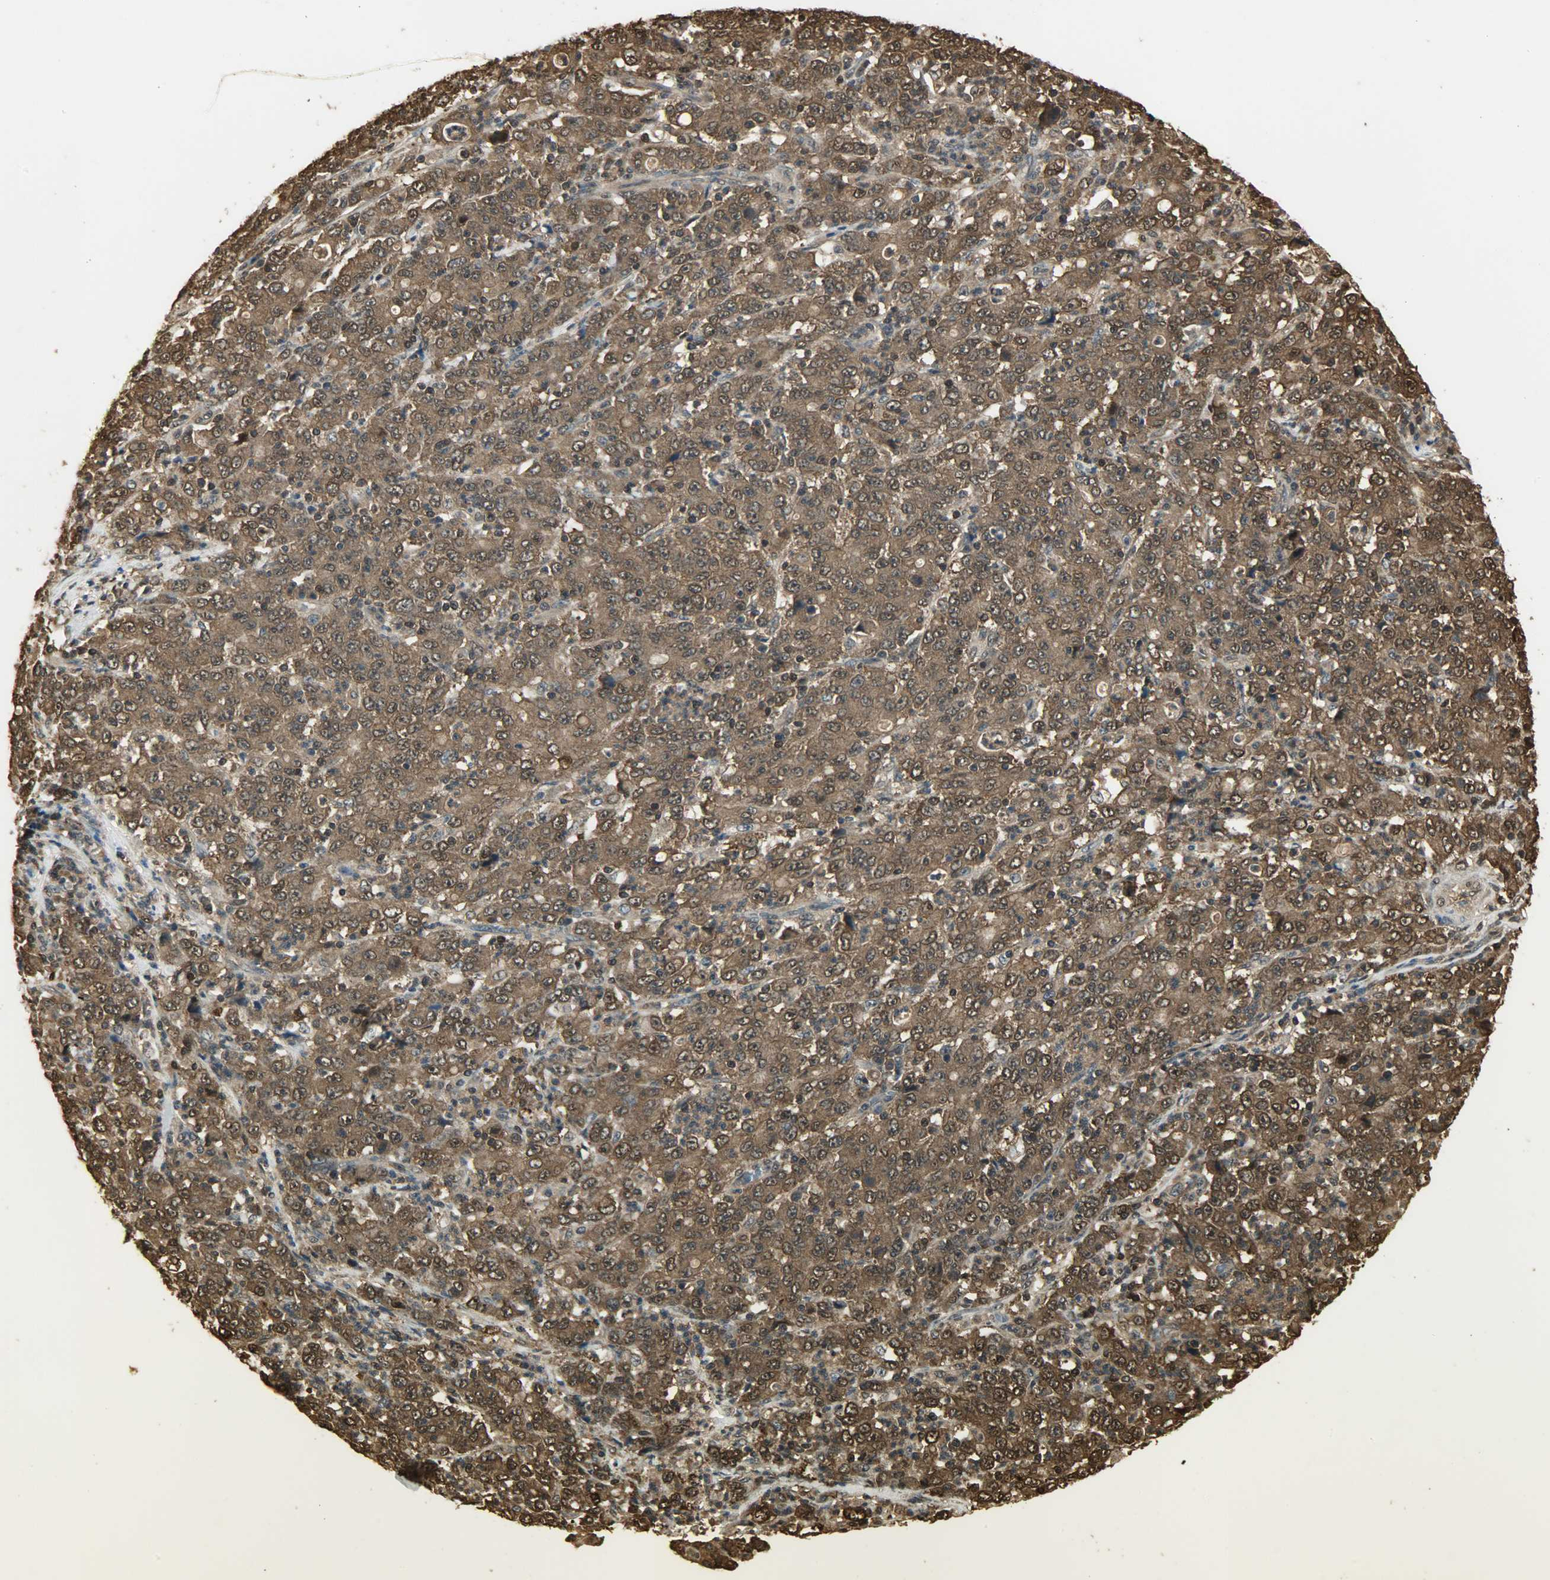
{"staining": {"intensity": "strong", "quantity": ">75%", "location": "cytoplasmic/membranous,nuclear"}, "tissue": "stomach cancer", "cell_type": "Tumor cells", "image_type": "cancer", "snomed": [{"axis": "morphology", "description": "Adenocarcinoma, NOS"}, {"axis": "topography", "description": "Stomach, lower"}], "caption": "Immunohistochemical staining of human stomach cancer (adenocarcinoma) exhibits strong cytoplasmic/membranous and nuclear protein staining in about >75% of tumor cells.", "gene": "YWHAZ", "patient": {"sex": "female", "age": 71}}